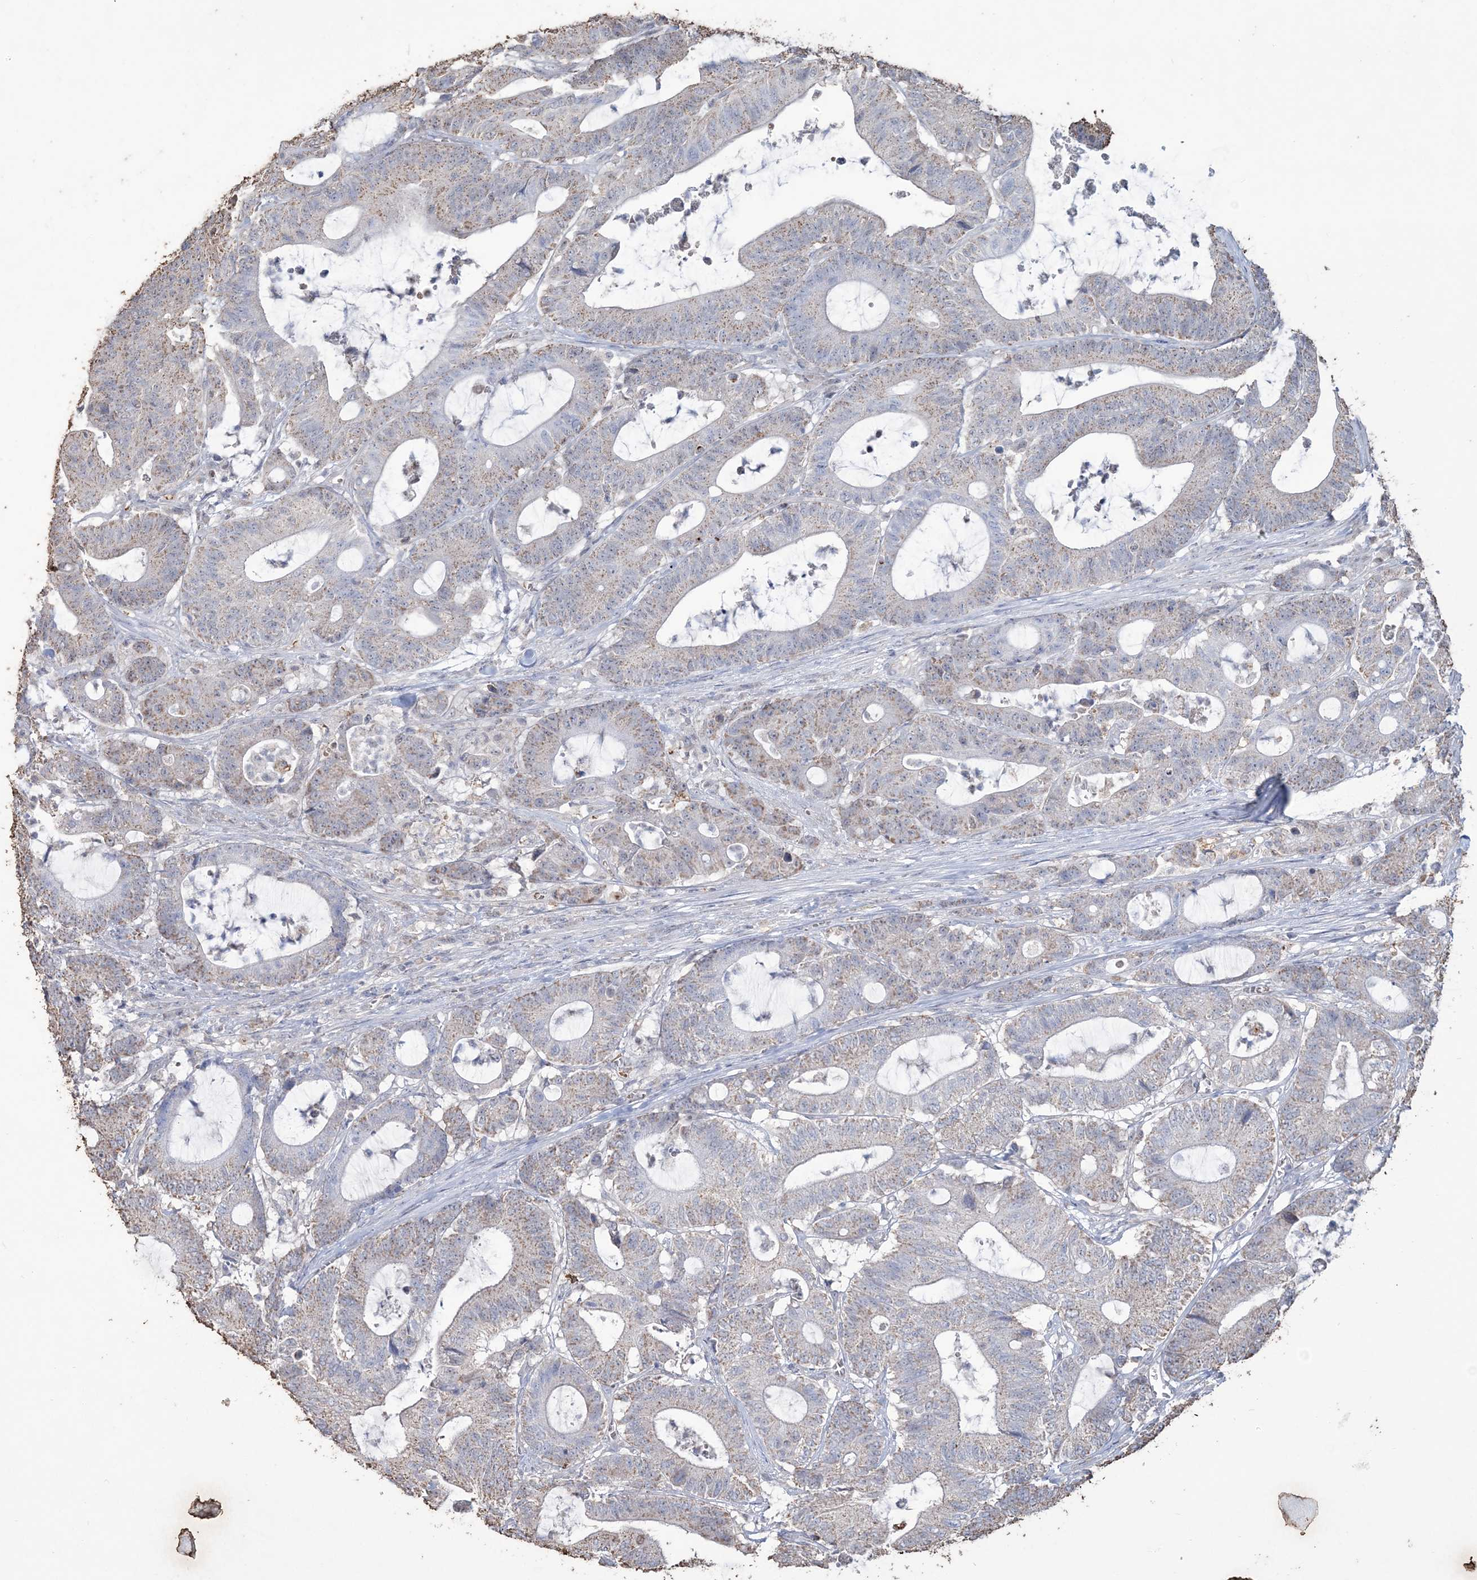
{"staining": {"intensity": "moderate", "quantity": "25%-75%", "location": "cytoplasmic/membranous"}, "tissue": "colorectal cancer", "cell_type": "Tumor cells", "image_type": "cancer", "snomed": [{"axis": "morphology", "description": "Adenocarcinoma, NOS"}, {"axis": "topography", "description": "Colon"}], "caption": "There is medium levels of moderate cytoplasmic/membranous positivity in tumor cells of colorectal cancer (adenocarcinoma), as demonstrated by immunohistochemical staining (brown color).", "gene": "SFMBT2", "patient": {"sex": "female", "age": 84}}